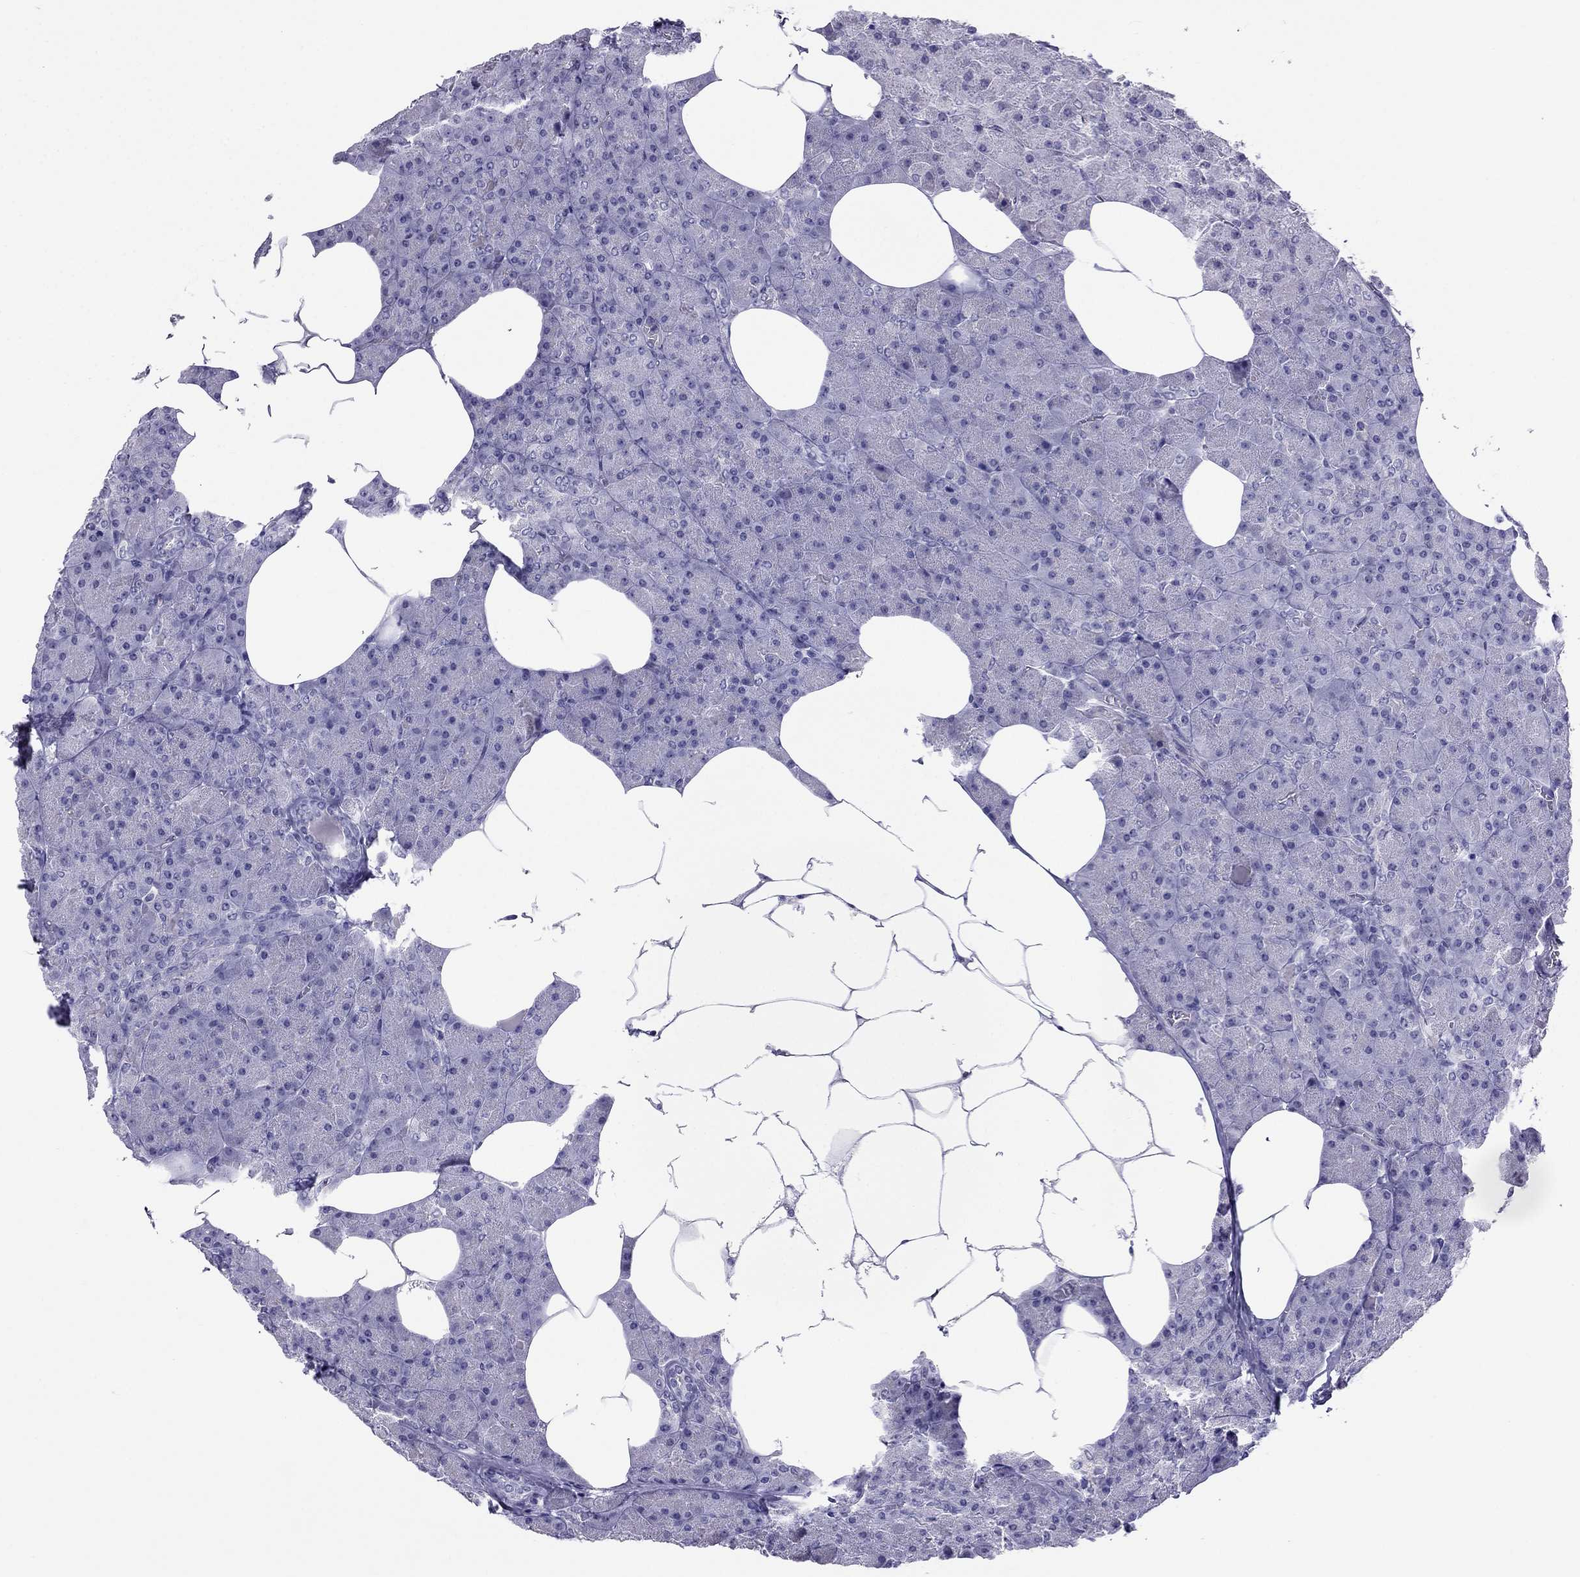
{"staining": {"intensity": "negative", "quantity": "none", "location": "none"}, "tissue": "pancreas", "cell_type": "Exocrine glandular cells", "image_type": "normal", "snomed": [{"axis": "morphology", "description": "Normal tissue, NOS"}, {"axis": "topography", "description": "Pancreas"}], "caption": "Exocrine glandular cells are negative for brown protein staining in unremarkable pancreas. (DAB (3,3'-diaminobenzidine) IHC visualized using brightfield microscopy, high magnification).", "gene": "CROCC2", "patient": {"sex": "female", "age": 45}}